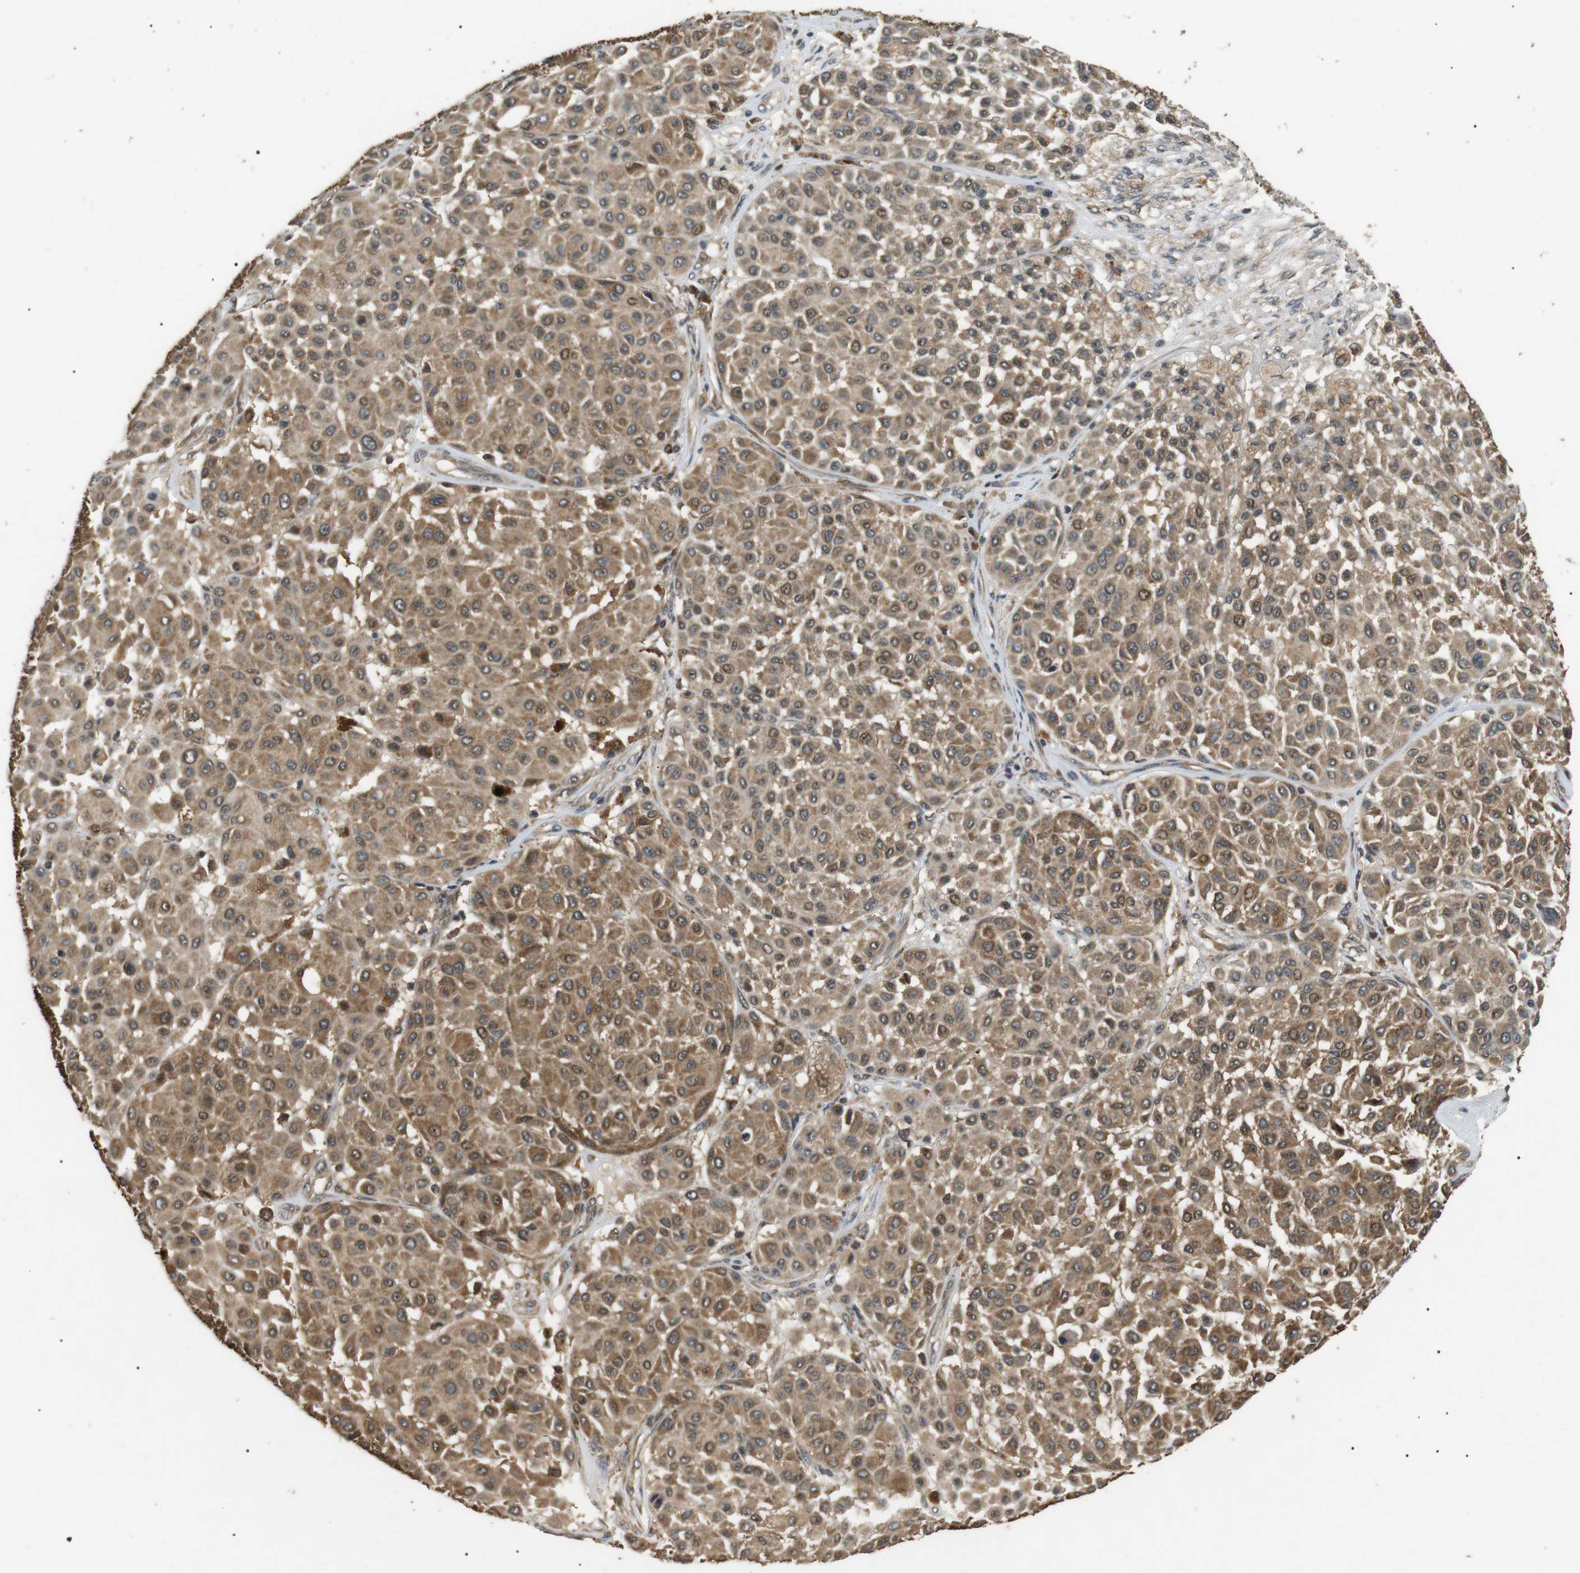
{"staining": {"intensity": "weak", "quantity": ">75%", "location": "cytoplasmic/membranous"}, "tissue": "melanoma", "cell_type": "Tumor cells", "image_type": "cancer", "snomed": [{"axis": "morphology", "description": "Malignant melanoma, Metastatic site"}, {"axis": "topography", "description": "Soft tissue"}], "caption": "Brown immunohistochemical staining in malignant melanoma (metastatic site) demonstrates weak cytoplasmic/membranous positivity in approximately >75% of tumor cells. The protein of interest is stained brown, and the nuclei are stained in blue (DAB (3,3'-diaminobenzidine) IHC with brightfield microscopy, high magnification).", "gene": "TBC1D15", "patient": {"sex": "male", "age": 41}}